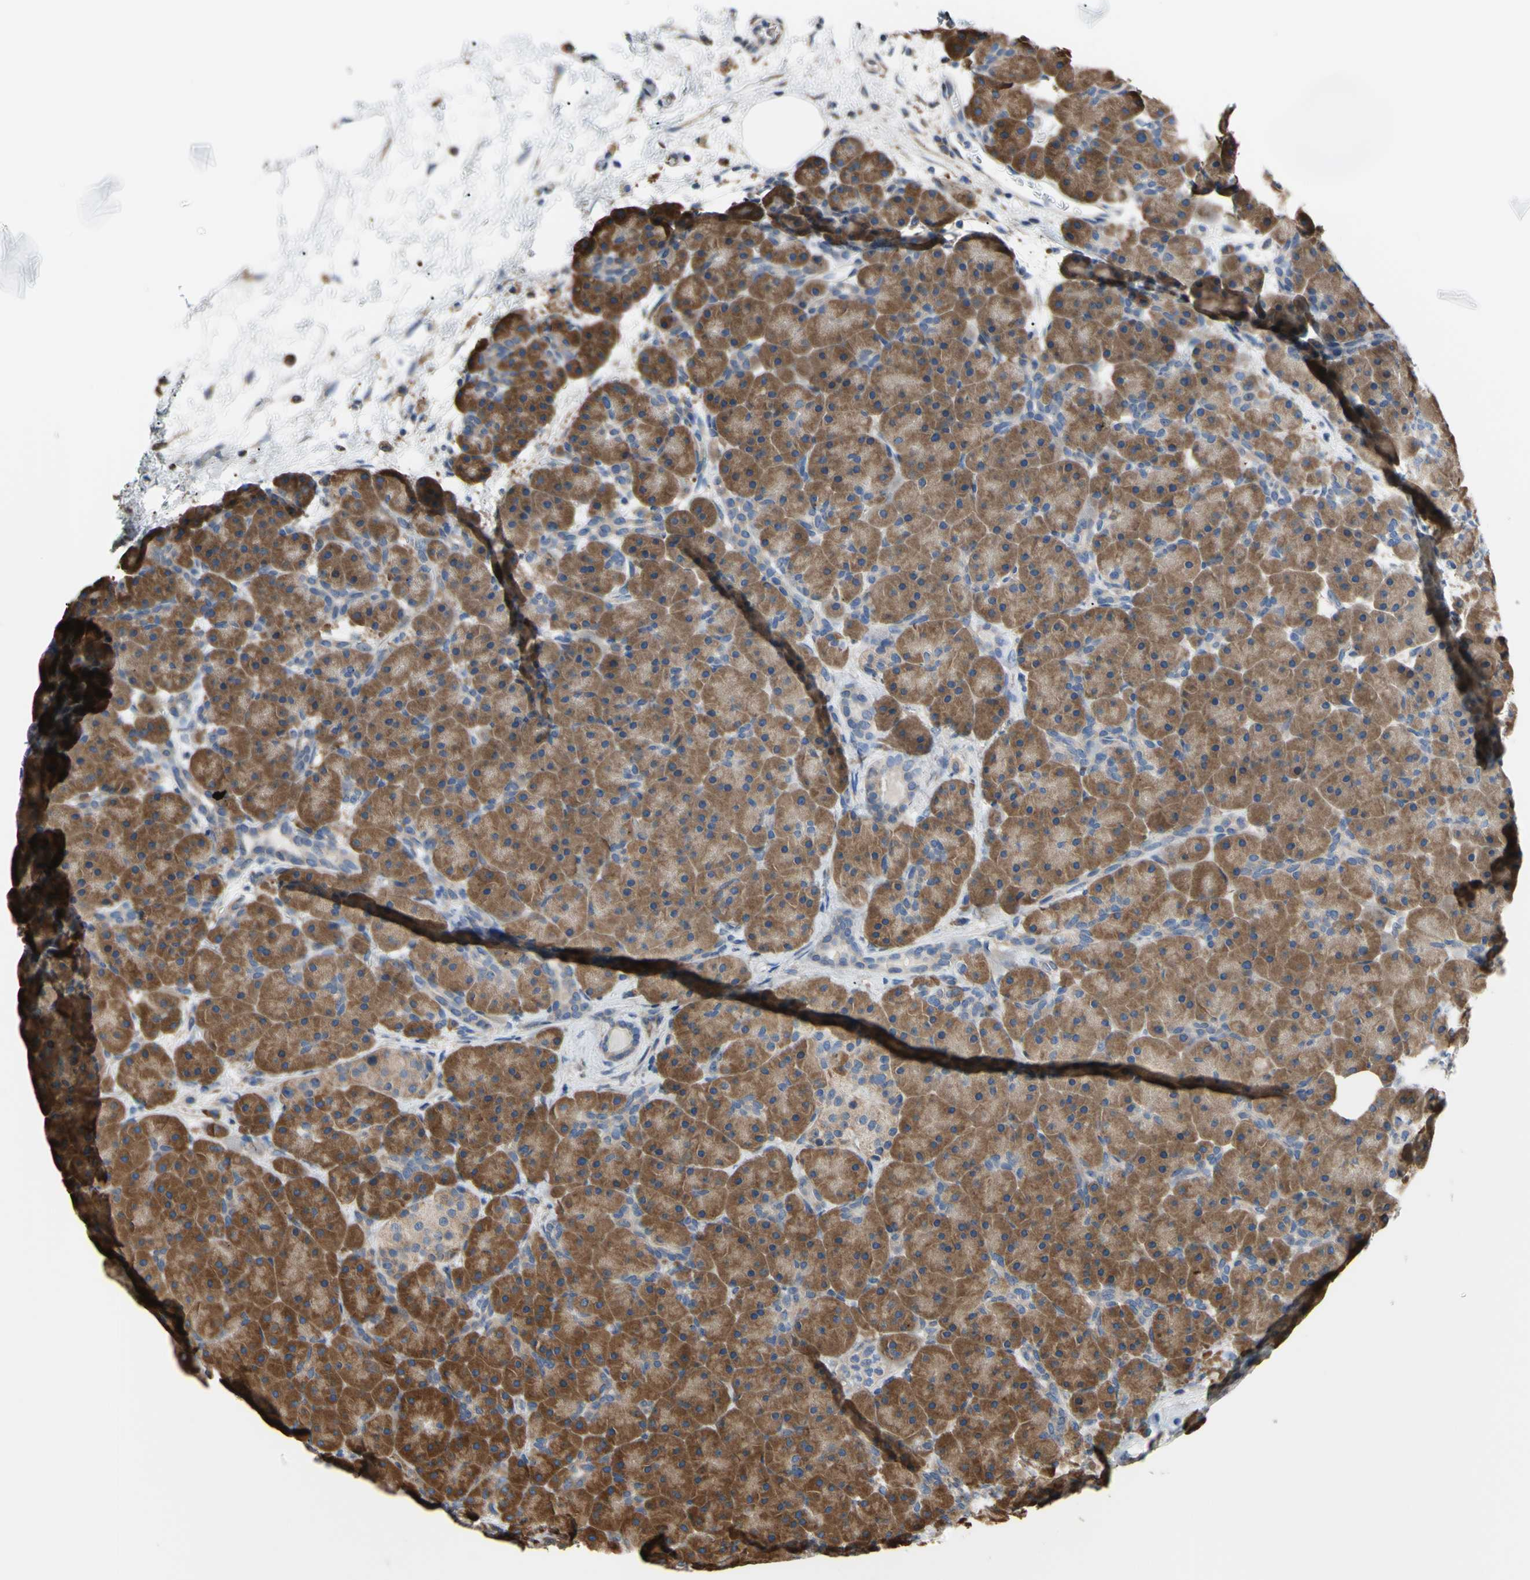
{"staining": {"intensity": "strong", "quantity": ">75%", "location": "cytoplasmic/membranous"}, "tissue": "pancreas", "cell_type": "Exocrine glandular cells", "image_type": "normal", "snomed": [{"axis": "morphology", "description": "Normal tissue, NOS"}, {"axis": "topography", "description": "Pancreas"}], "caption": "A histopathology image of pancreas stained for a protein displays strong cytoplasmic/membranous brown staining in exocrine glandular cells. (DAB (3,3'-diaminobenzidine) = brown stain, brightfield microscopy at high magnification).", "gene": "BMF", "patient": {"sex": "male", "age": 66}}